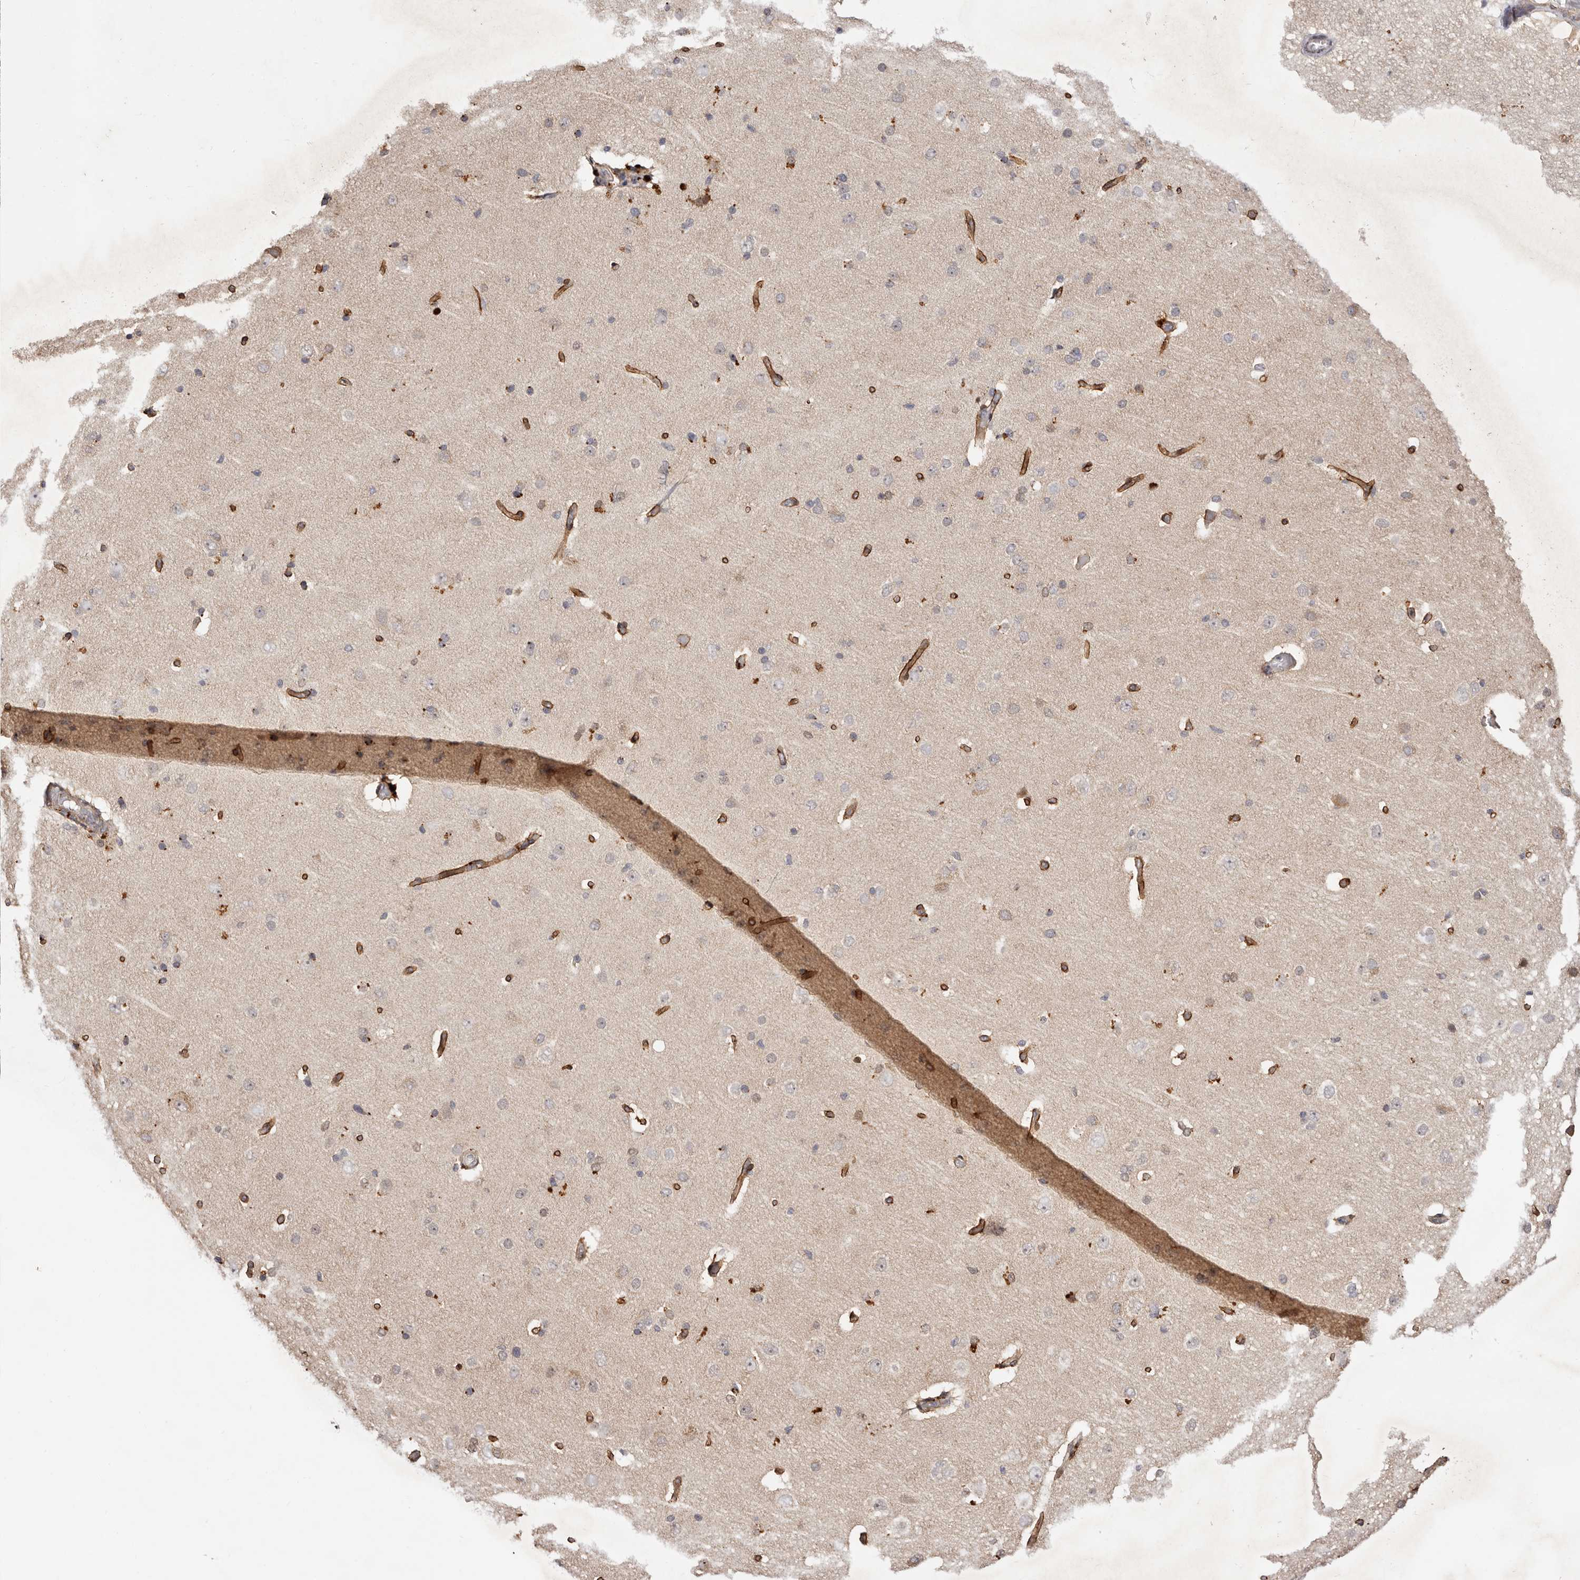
{"staining": {"intensity": "moderate", "quantity": "25%-75%", "location": "cytoplasmic/membranous"}, "tissue": "cerebral cortex", "cell_type": "Endothelial cells", "image_type": "normal", "snomed": [{"axis": "morphology", "description": "Normal tissue, NOS"}, {"axis": "topography", "description": "Cerebral cortex"}], "caption": "Immunohistochemical staining of unremarkable cerebral cortex reveals medium levels of moderate cytoplasmic/membranous staining in about 25%-75% of endothelial cells. (DAB IHC, brown staining for protein, blue staining for nuclei).", "gene": "MICAL2", "patient": {"sex": "male", "age": 34}}